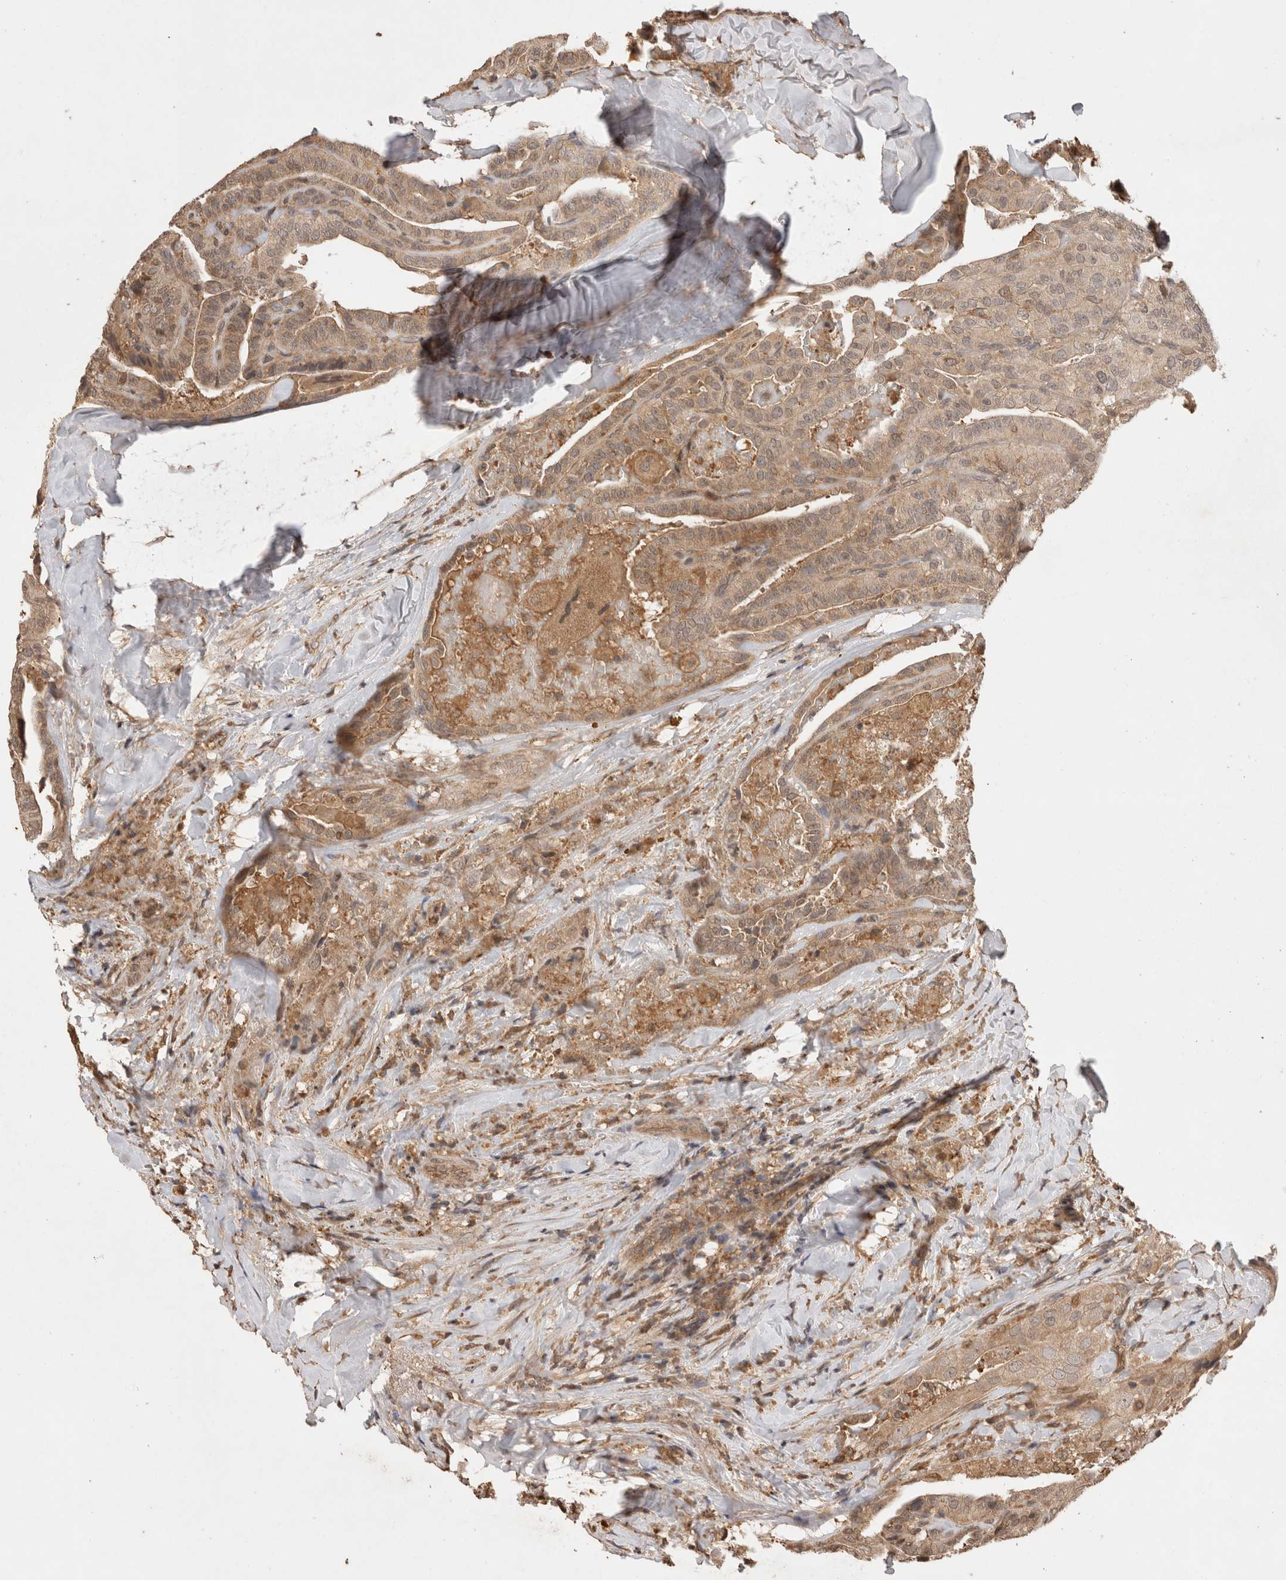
{"staining": {"intensity": "moderate", "quantity": ">75%", "location": "cytoplasmic/membranous"}, "tissue": "thyroid cancer", "cell_type": "Tumor cells", "image_type": "cancer", "snomed": [{"axis": "morphology", "description": "Papillary adenocarcinoma, NOS"}, {"axis": "topography", "description": "Thyroid gland"}], "caption": "This is a micrograph of immunohistochemistry staining of thyroid papillary adenocarcinoma, which shows moderate staining in the cytoplasmic/membranous of tumor cells.", "gene": "PRMT3", "patient": {"sex": "male", "age": 77}}